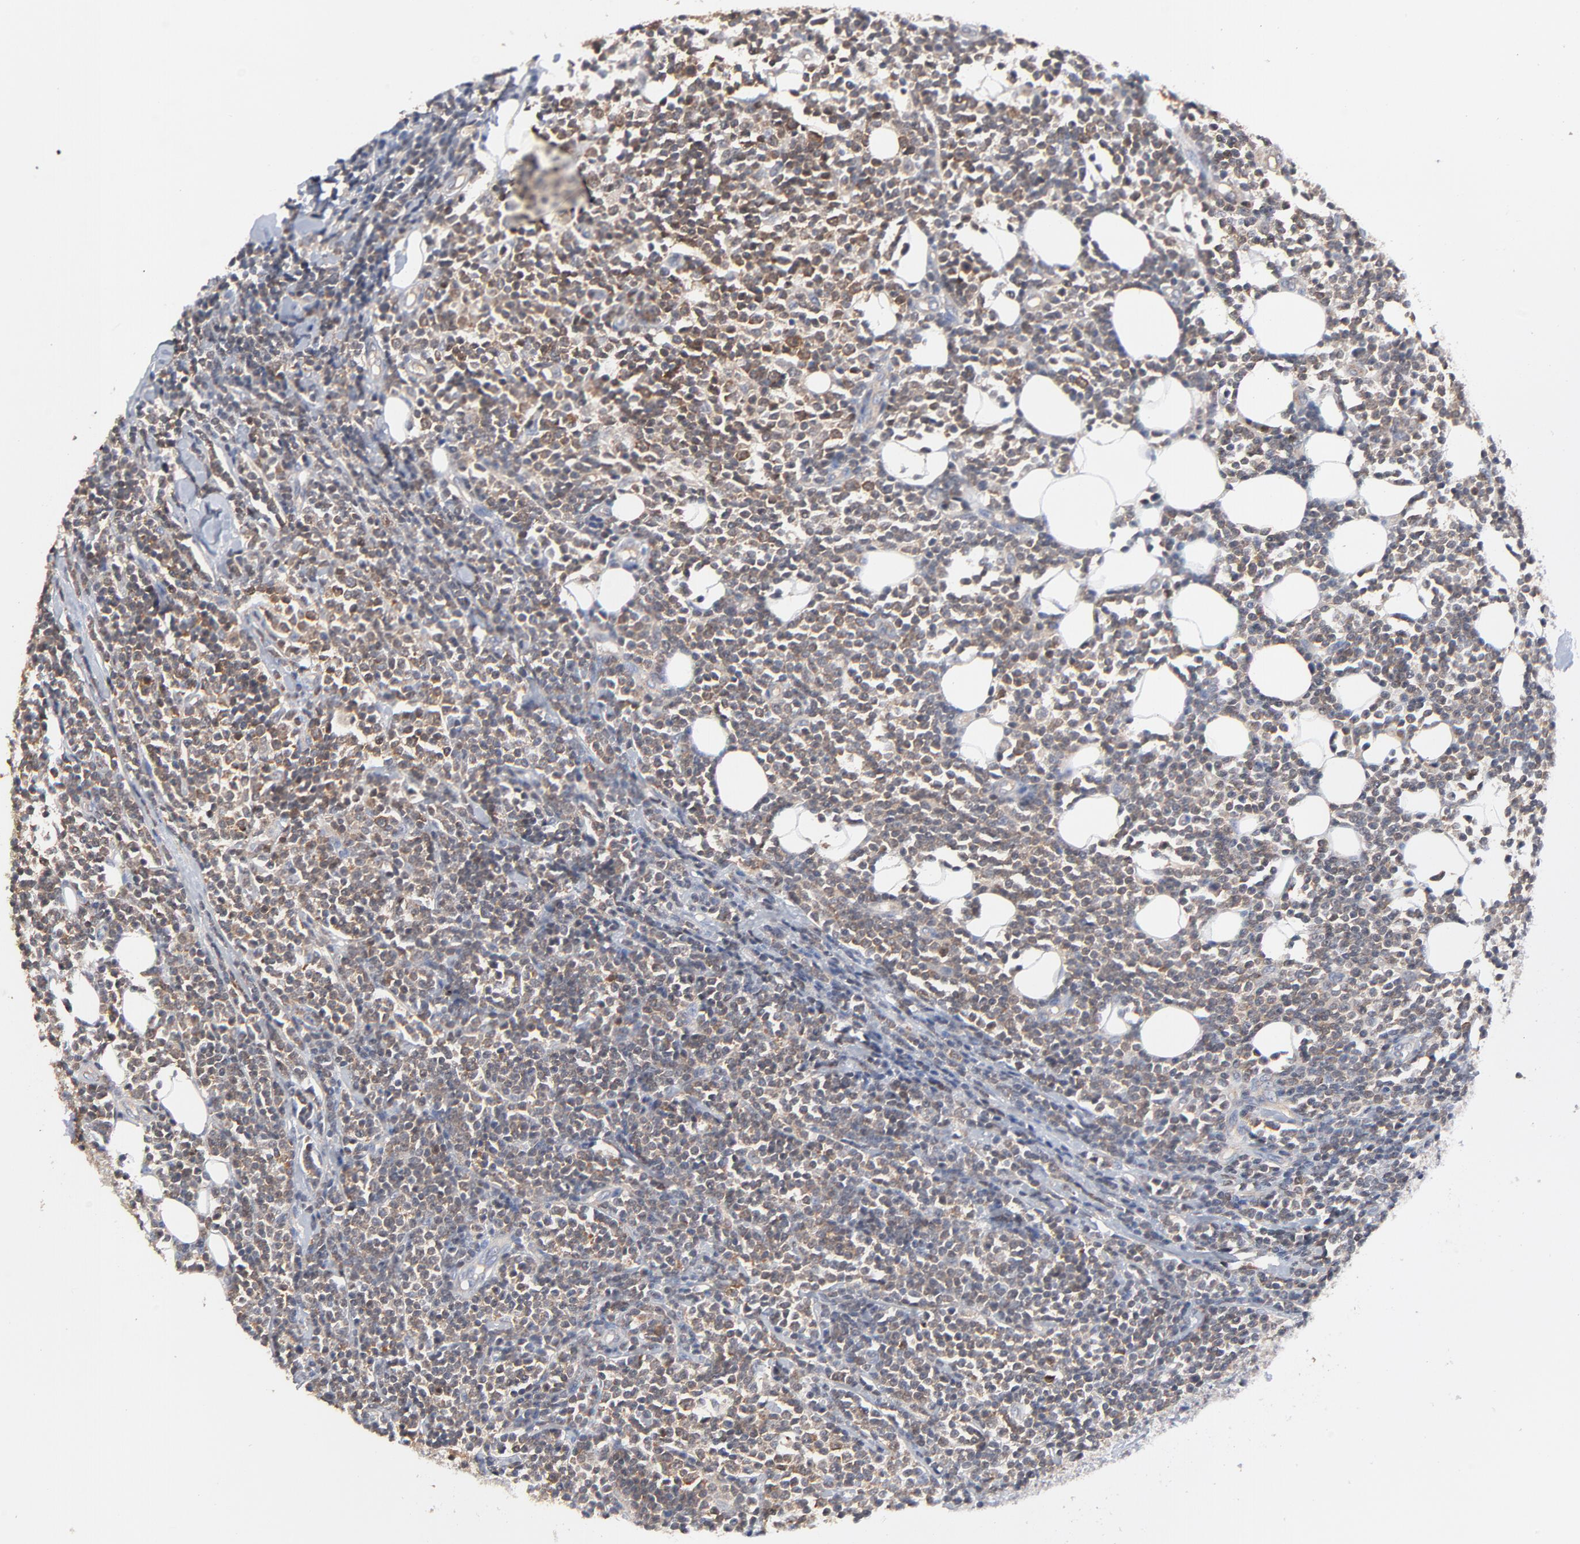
{"staining": {"intensity": "weak", "quantity": ">75%", "location": "cytoplasmic/membranous"}, "tissue": "lymphoma", "cell_type": "Tumor cells", "image_type": "cancer", "snomed": [{"axis": "morphology", "description": "Malignant lymphoma, non-Hodgkin's type, Low grade"}, {"axis": "topography", "description": "Soft tissue"}], "caption": "The micrograph displays immunohistochemical staining of lymphoma. There is weak cytoplasmic/membranous positivity is appreciated in about >75% of tumor cells.", "gene": "CAB39L", "patient": {"sex": "male", "age": 92}}